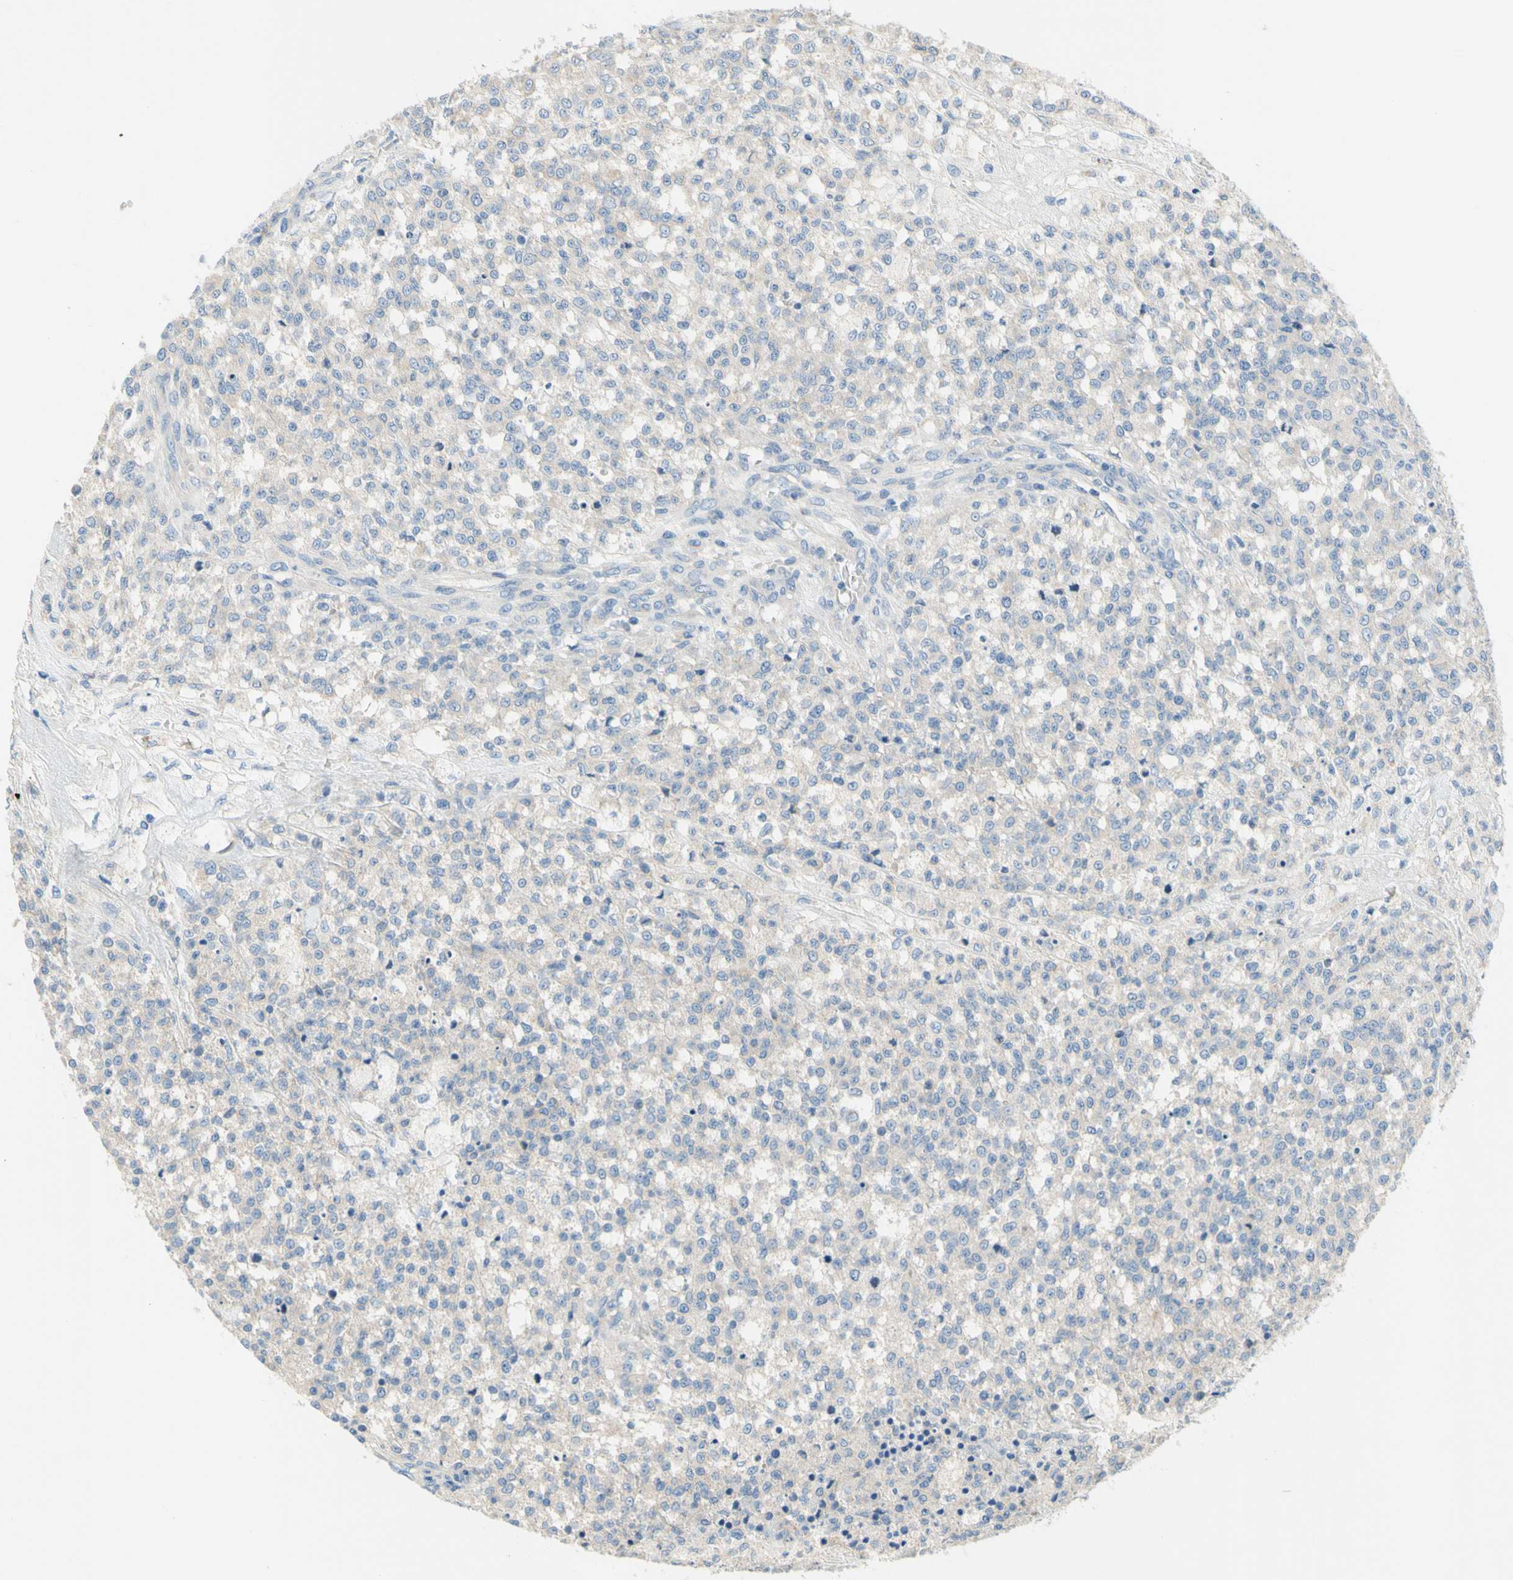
{"staining": {"intensity": "weak", "quantity": ">75%", "location": "cytoplasmic/membranous"}, "tissue": "testis cancer", "cell_type": "Tumor cells", "image_type": "cancer", "snomed": [{"axis": "morphology", "description": "Seminoma, NOS"}, {"axis": "topography", "description": "Testis"}], "caption": "Tumor cells display low levels of weak cytoplasmic/membranous positivity in approximately >75% of cells in testis cancer.", "gene": "F3", "patient": {"sex": "male", "age": 59}}